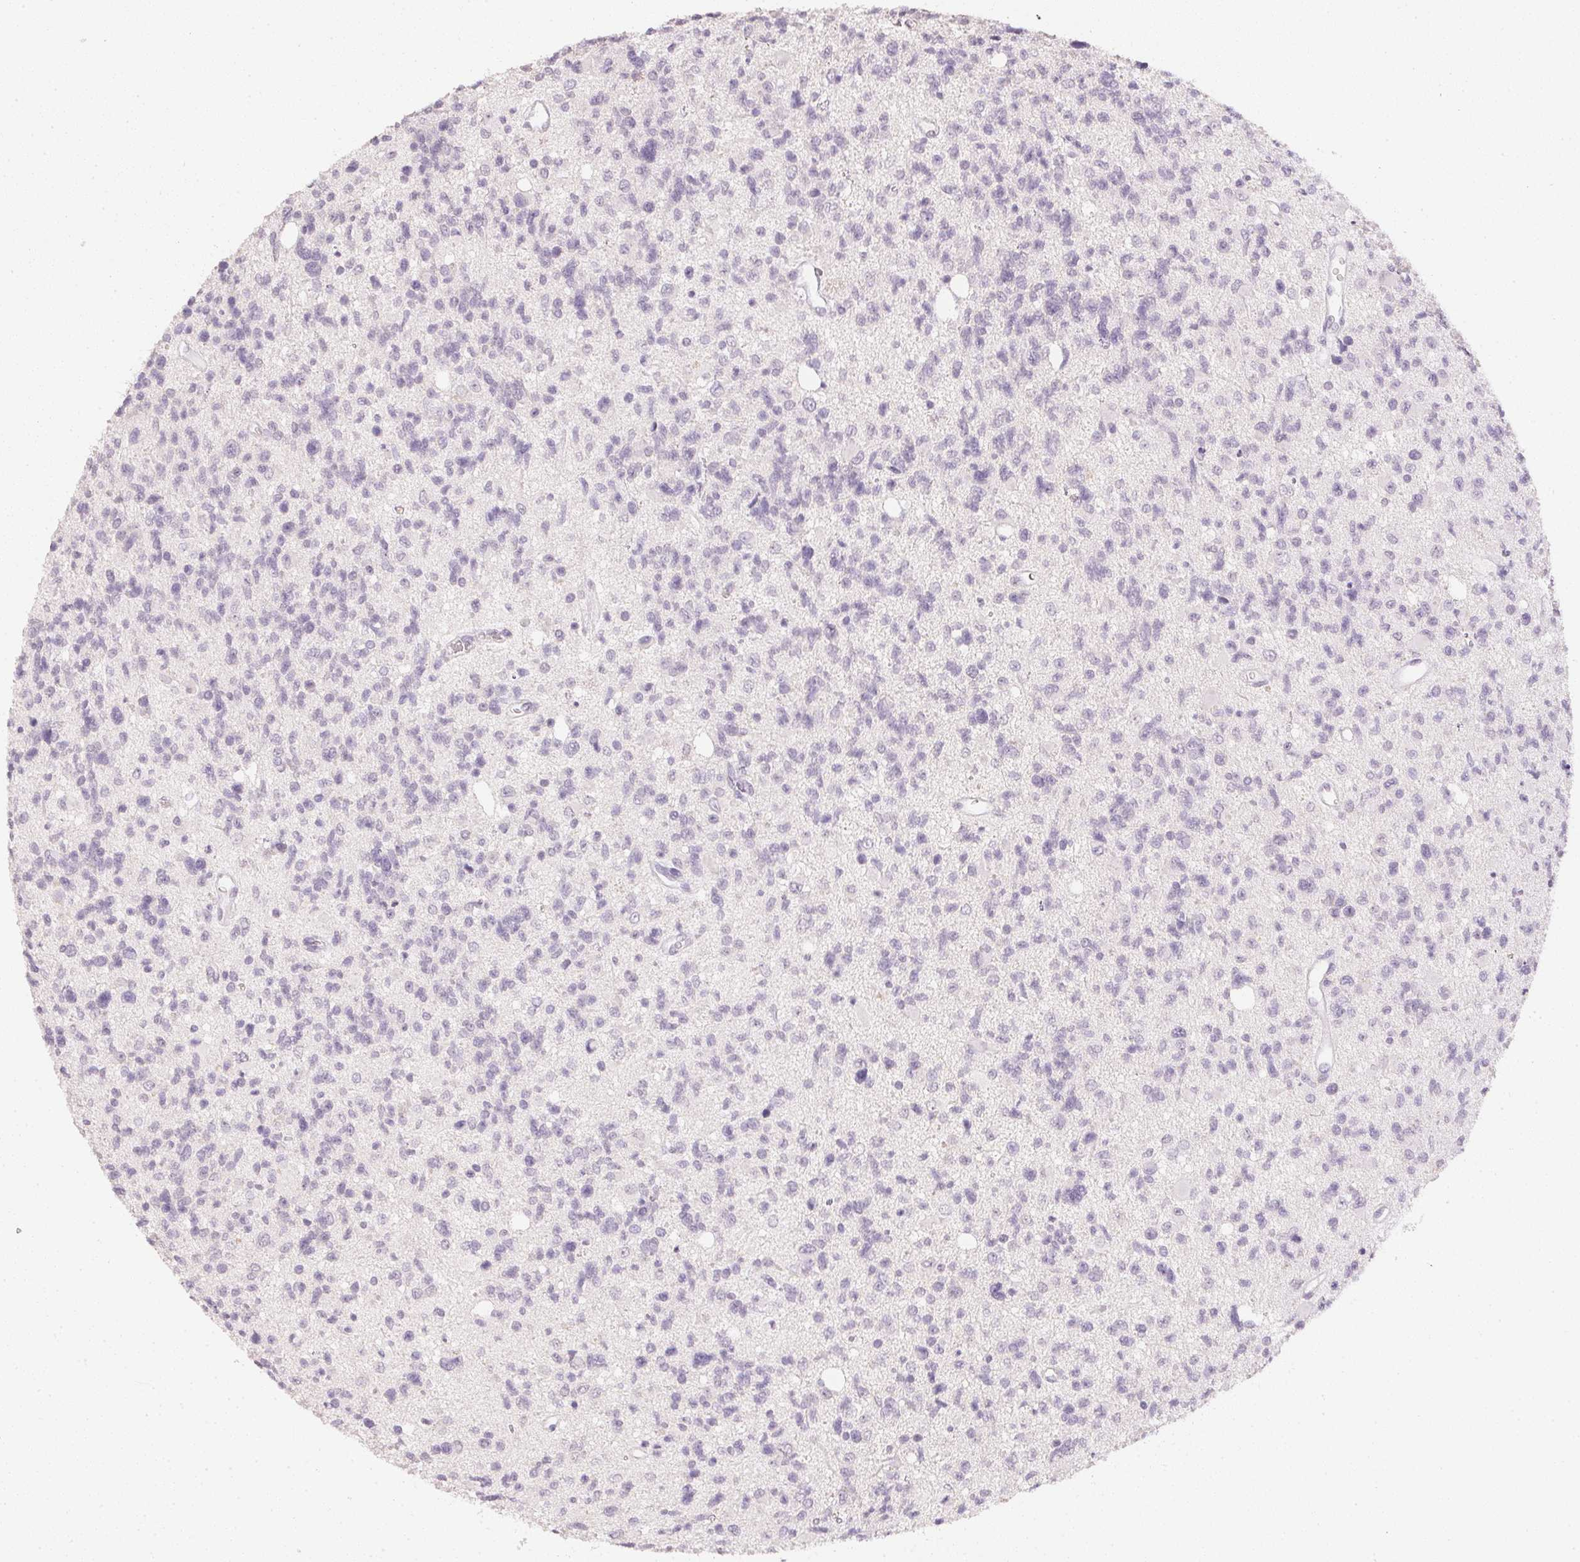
{"staining": {"intensity": "negative", "quantity": "none", "location": "none"}, "tissue": "glioma", "cell_type": "Tumor cells", "image_type": "cancer", "snomed": [{"axis": "morphology", "description": "Glioma, malignant, High grade"}, {"axis": "topography", "description": "Brain"}], "caption": "Immunohistochemical staining of glioma shows no significant positivity in tumor cells. (IHC, brightfield microscopy, high magnification).", "gene": "PPY", "patient": {"sex": "male", "age": 29}}